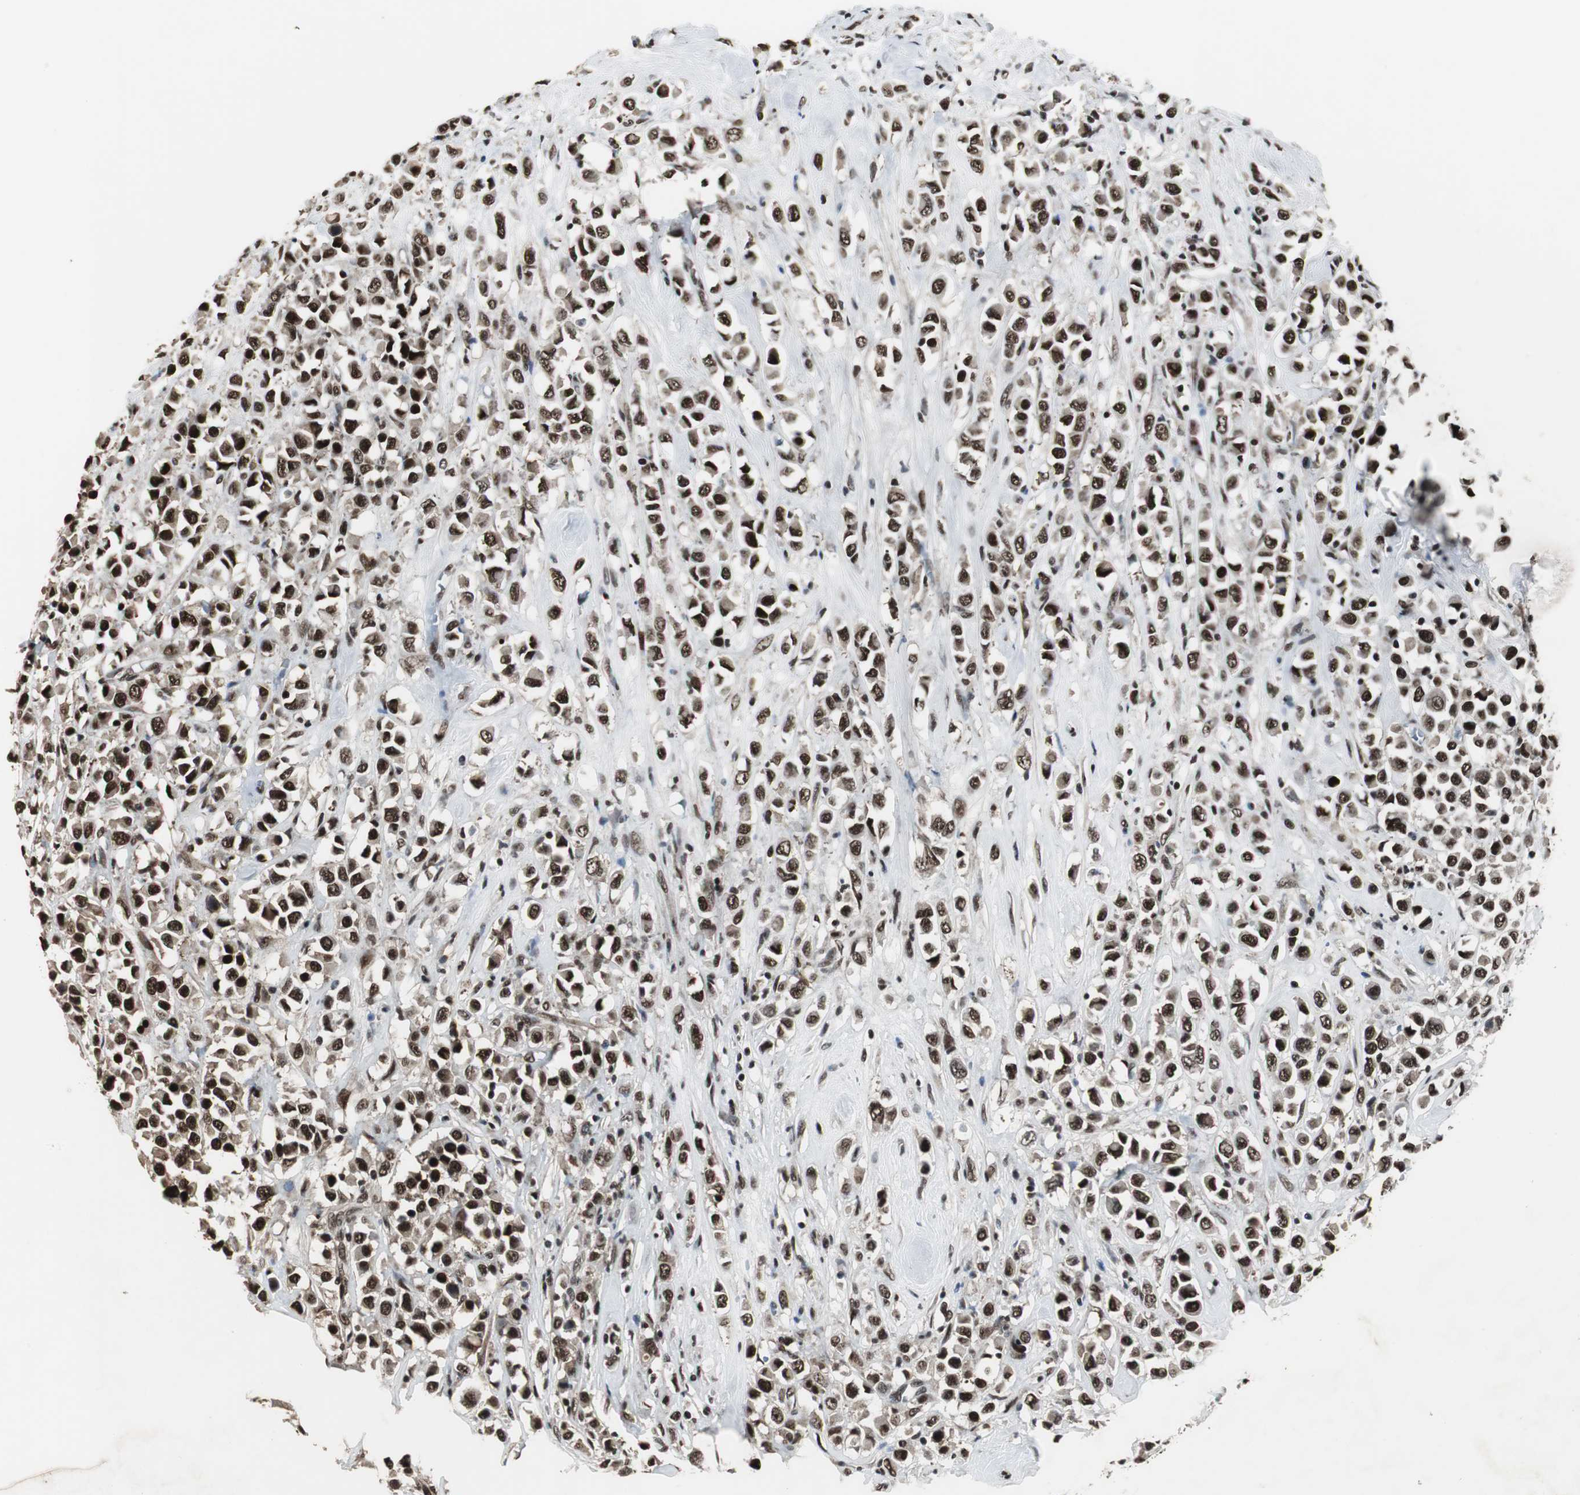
{"staining": {"intensity": "strong", "quantity": ">75%", "location": "nuclear"}, "tissue": "breast cancer", "cell_type": "Tumor cells", "image_type": "cancer", "snomed": [{"axis": "morphology", "description": "Duct carcinoma"}, {"axis": "topography", "description": "Breast"}], "caption": "DAB immunohistochemical staining of human breast cancer (intraductal carcinoma) displays strong nuclear protein positivity in about >75% of tumor cells.", "gene": "CDK9", "patient": {"sex": "female", "age": 61}}